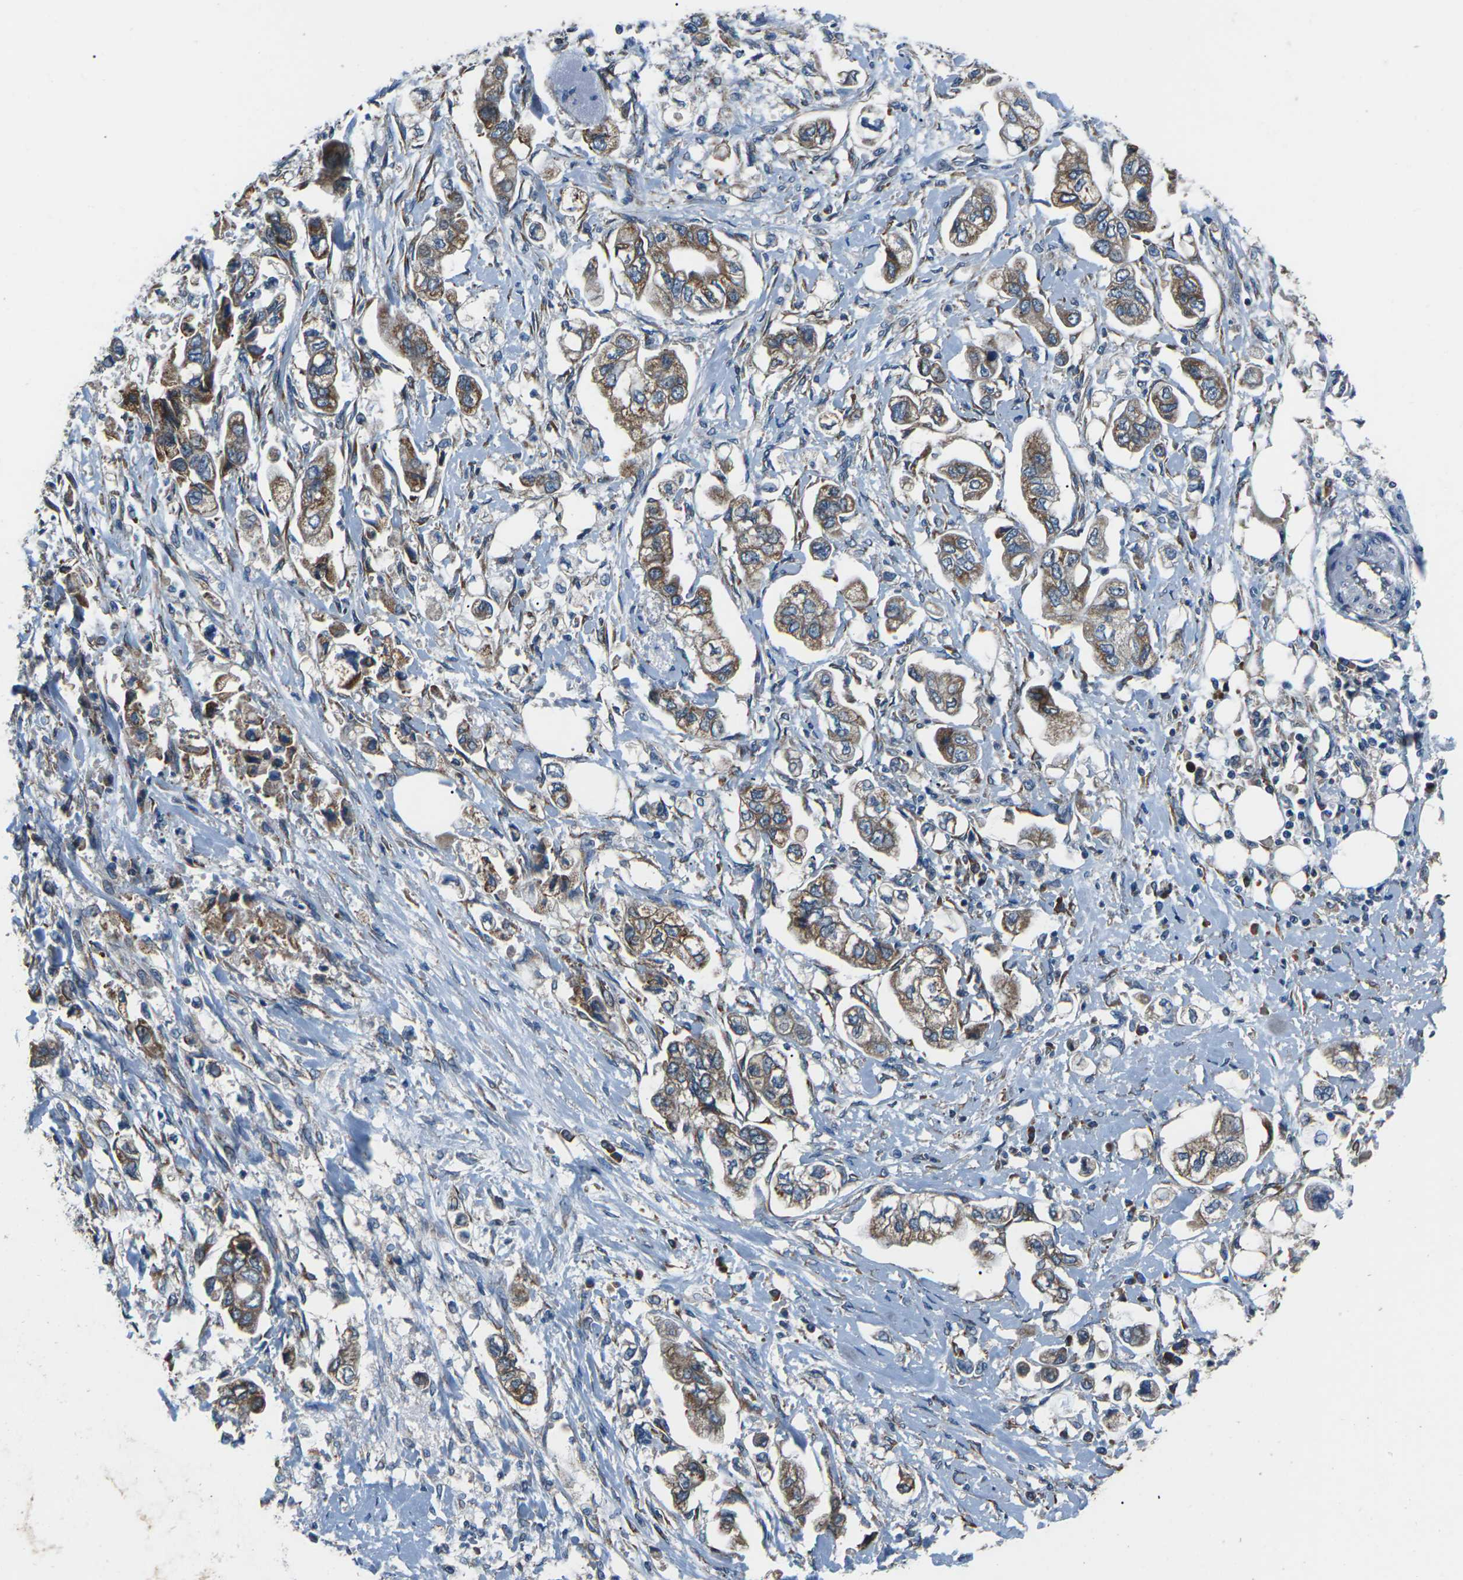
{"staining": {"intensity": "moderate", "quantity": ">75%", "location": "cytoplasmic/membranous"}, "tissue": "stomach cancer", "cell_type": "Tumor cells", "image_type": "cancer", "snomed": [{"axis": "morphology", "description": "Adenocarcinoma, NOS"}, {"axis": "topography", "description": "Stomach"}], "caption": "DAB immunohistochemical staining of adenocarcinoma (stomach) displays moderate cytoplasmic/membranous protein positivity in about >75% of tumor cells. The protein of interest is shown in brown color, while the nuclei are stained blue.", "gene": "GABRP", "patient": {"sex": "male", "age": 62}}